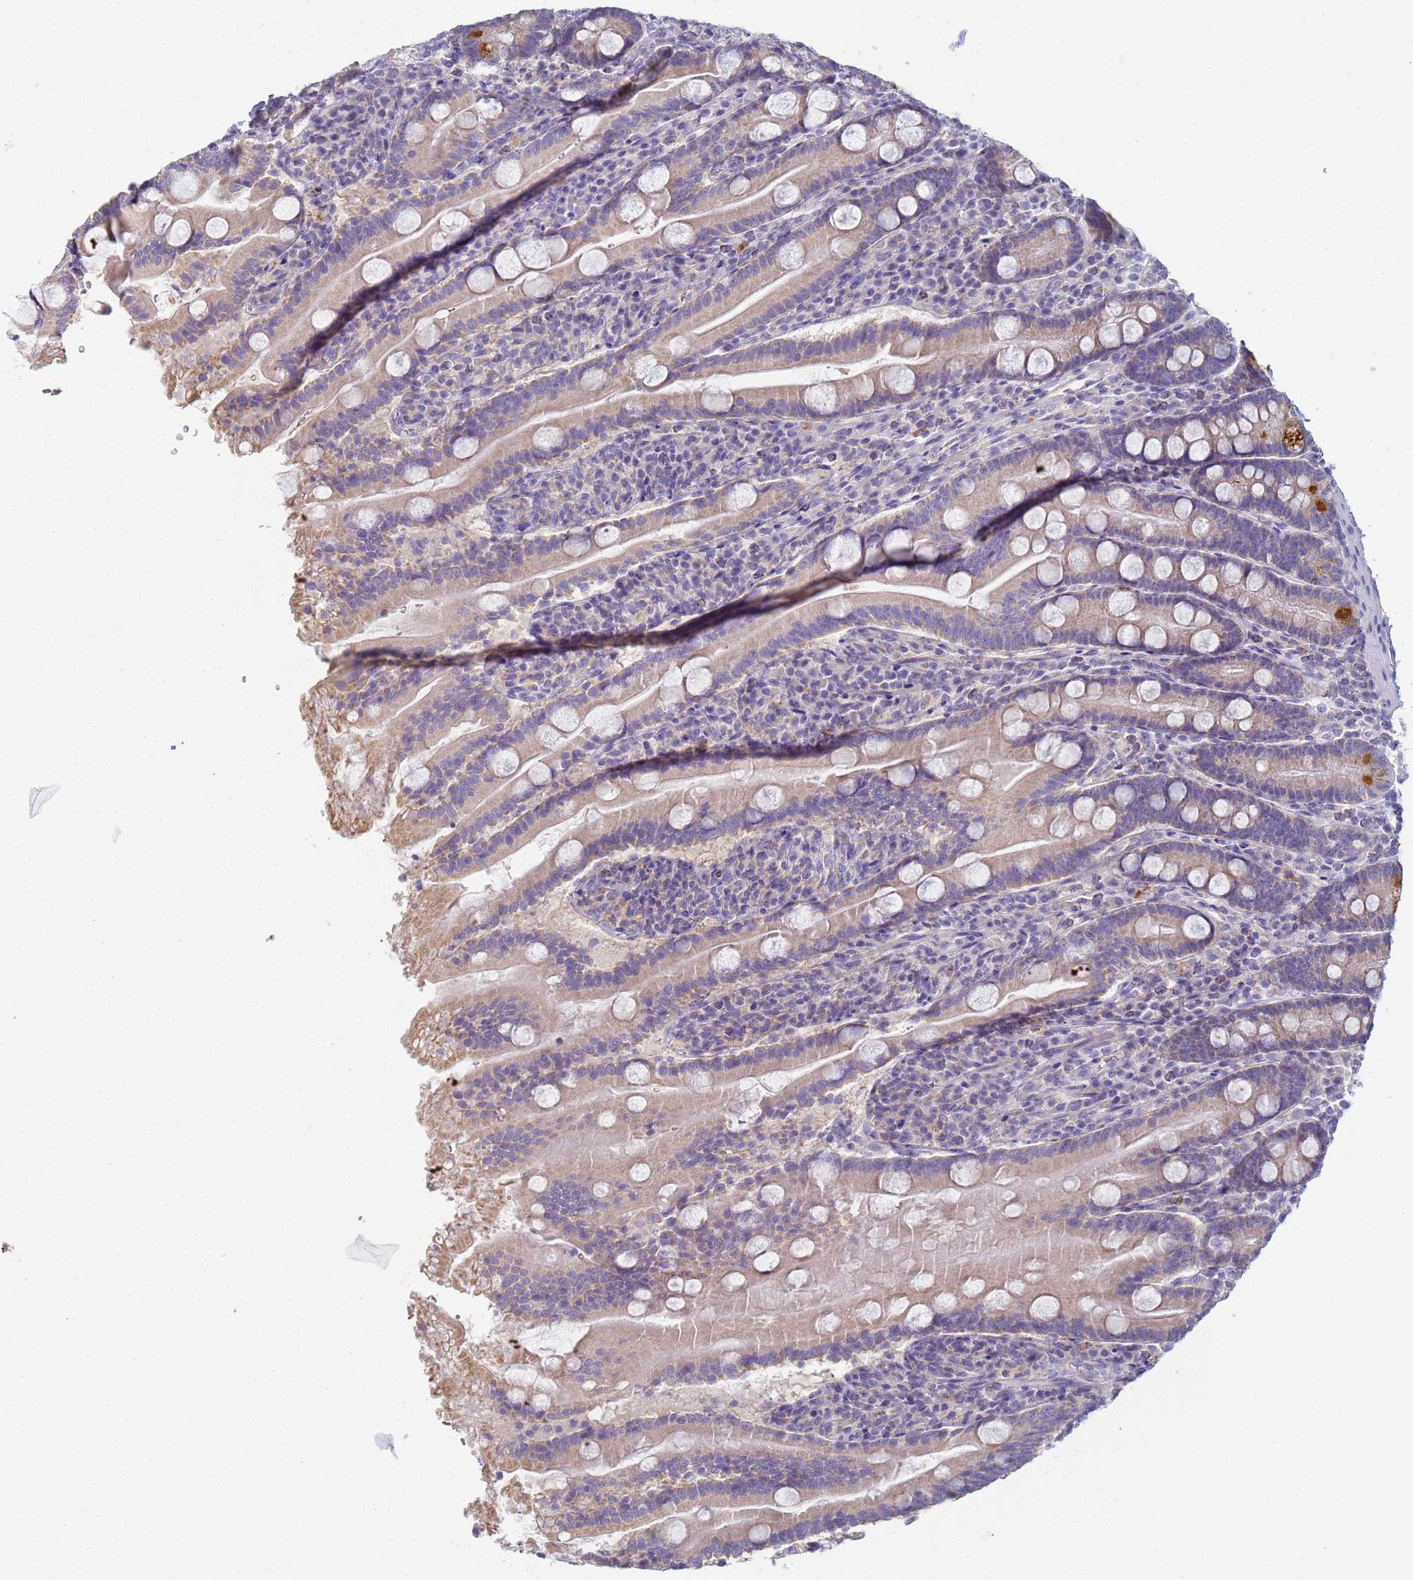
{"staining": {"intensity": "strong", "quantity": "<25%", "location": "cytoplasmic/membranous"}, "tissue": "duodenum", "cell_type": "Glandular cells", "image_type": "normal", "snomed": [{"axis": "morphology", "description": "Normal tissue, NOS"}, {"axis": "topography", "description": "Duodenum"}], "caption": "This image demonstrates normal duodenum stained with IHC to label a protein in brown. The cytoplasmic/membranous of glandular cells show strong positivity for the protein. Nuclei are counter-stained blue.", "gene": "CR1", "patient": {"sex": "male", "age": 35}}